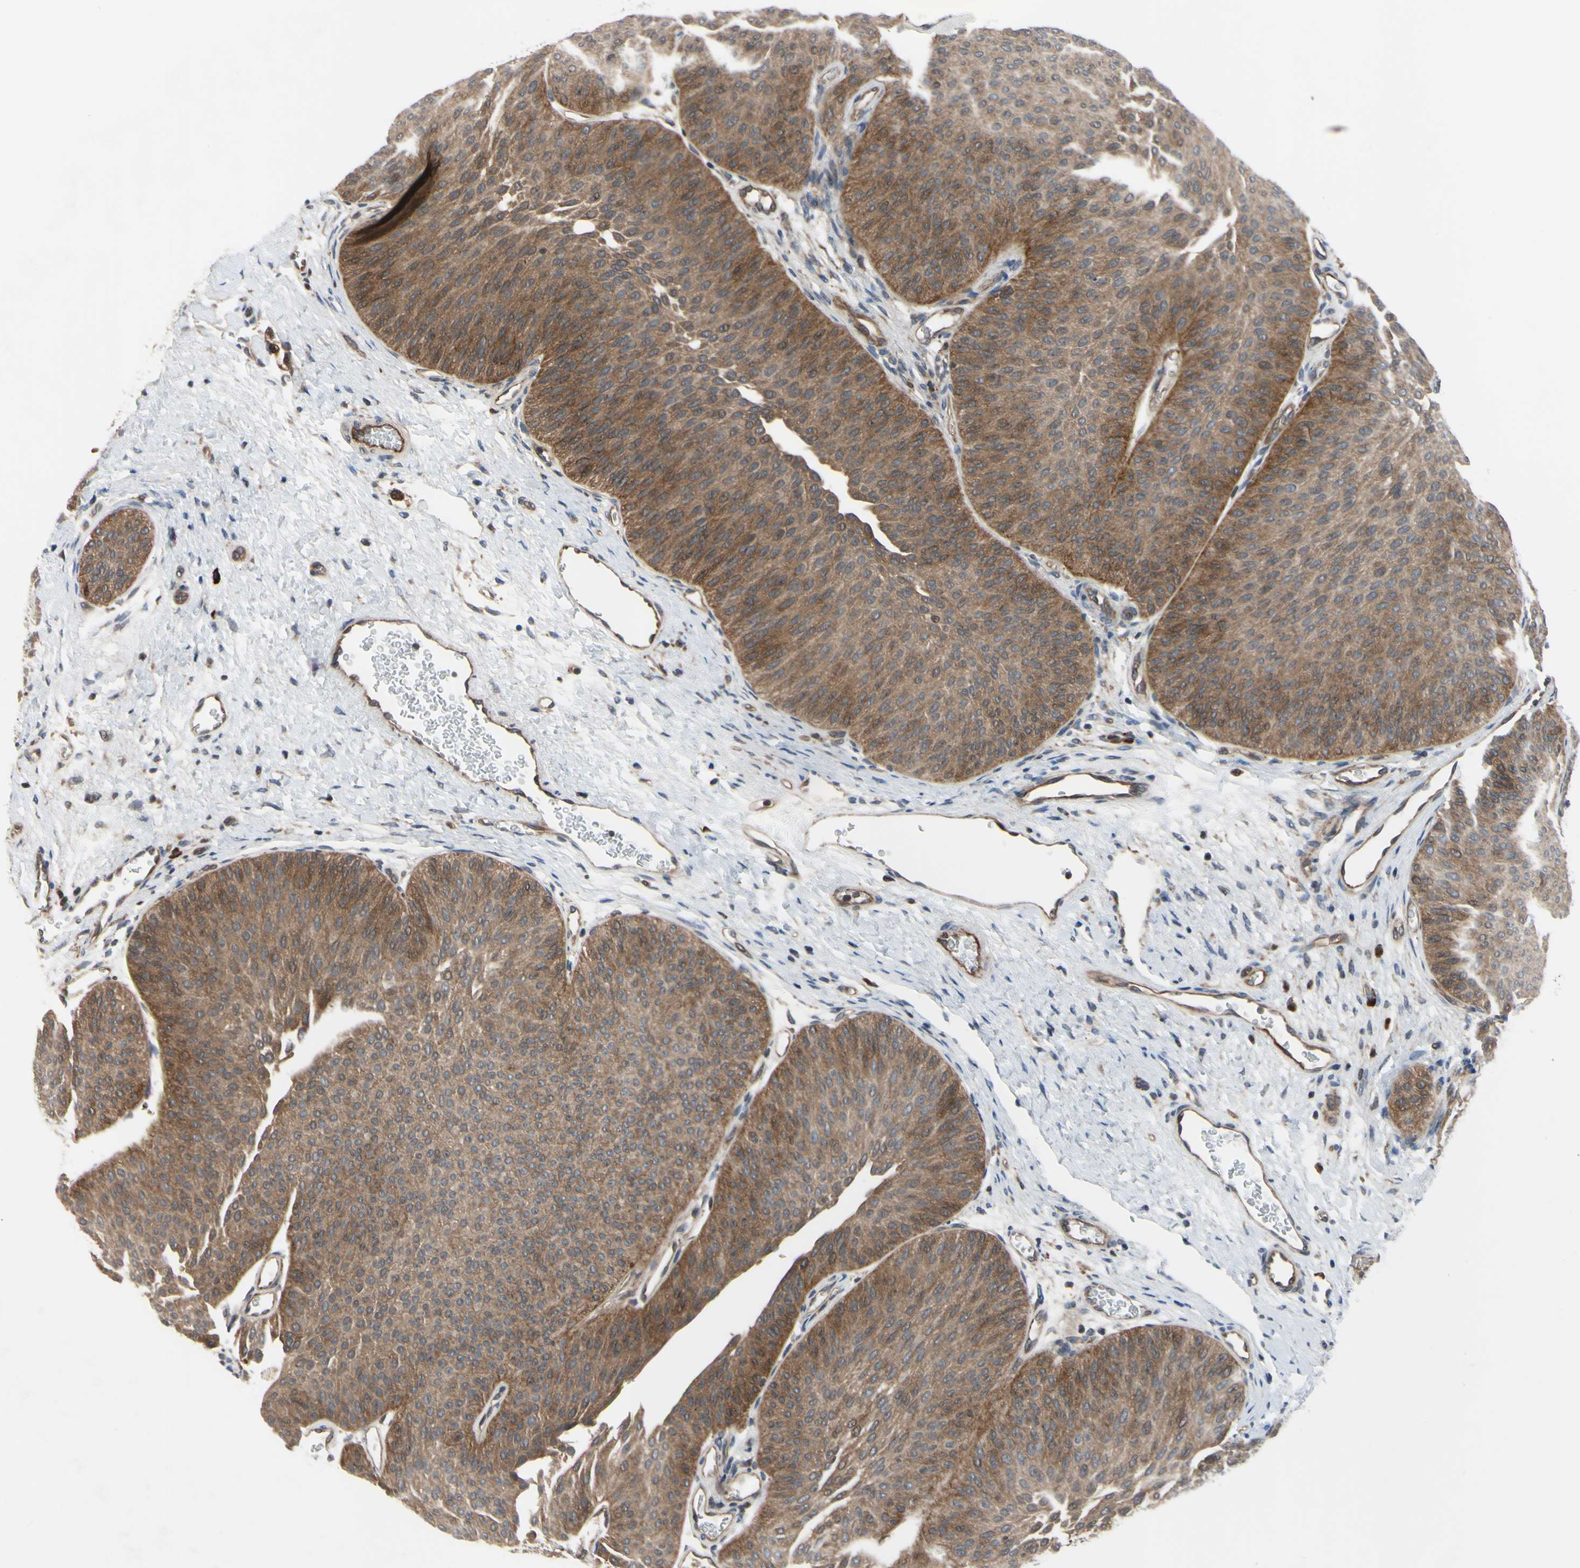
{"staining": {"intensity": "moderate", "quantity": ">75%", "location": "cytoplasmic/membranous"}, "tissue": "urothelial cancer", "cell_type": "Tumor cells", "image_type": "cancer", "snomed": [{"axis": "morphology", "description": "Urothelial carcinoma, Low grade"}, {"axis": "topography", "description": "Urinary bladder"}], "caption": "A high-resolution micrograph shows immunohistochemistry (IHC) staining of urothelial carcinoma (low-grade), which displays moderate cytoplasmic/membranous expression in about >75% of tumor cells.", "gene": "XIAP", "patient": {"sex": "female", "age": 60}}